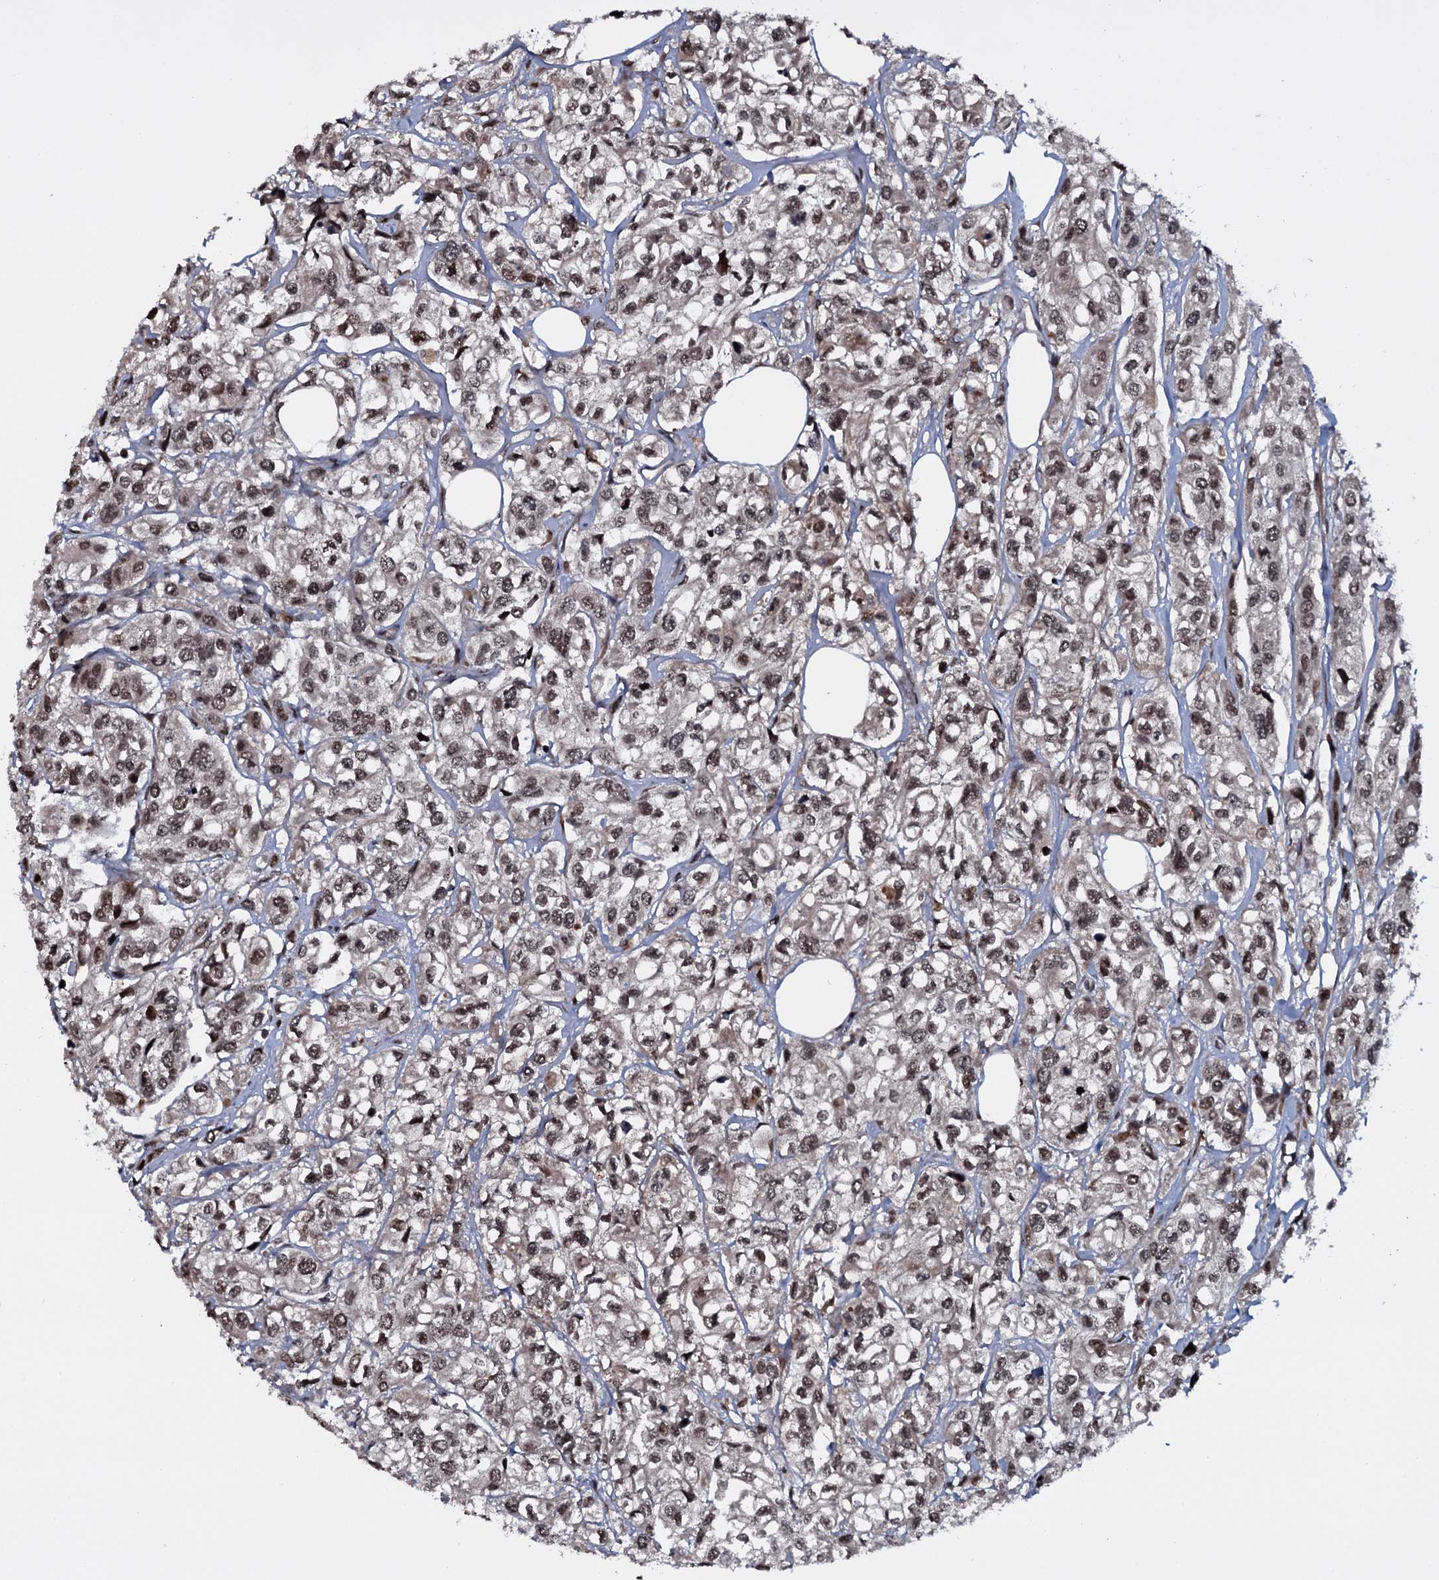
{"staining": {"intensity": "moderate", "quantity": ">75%", "location": "nuclear"}, "tissue": "urothelial cancer", "cell_type": "Tumor cells", "image_type": "cancer", "snomed": [{"axis": "morphology", "description": "Urothelial carcinoma, High grade"}, {"axis": "topography", "description": "Urinary bladder"}], "caption": "Immunohistochemistry histopathology image of neoplastic tissue: human urothelial cancer stained using immunohistochemistry demonstrates medium levels of moderate protein expression localized specifically in the nuclear of tumor cells, appearing as a nuclear brown color.", "gene": "HDDC3", "patient": {"sex": "male", "age": 67}}